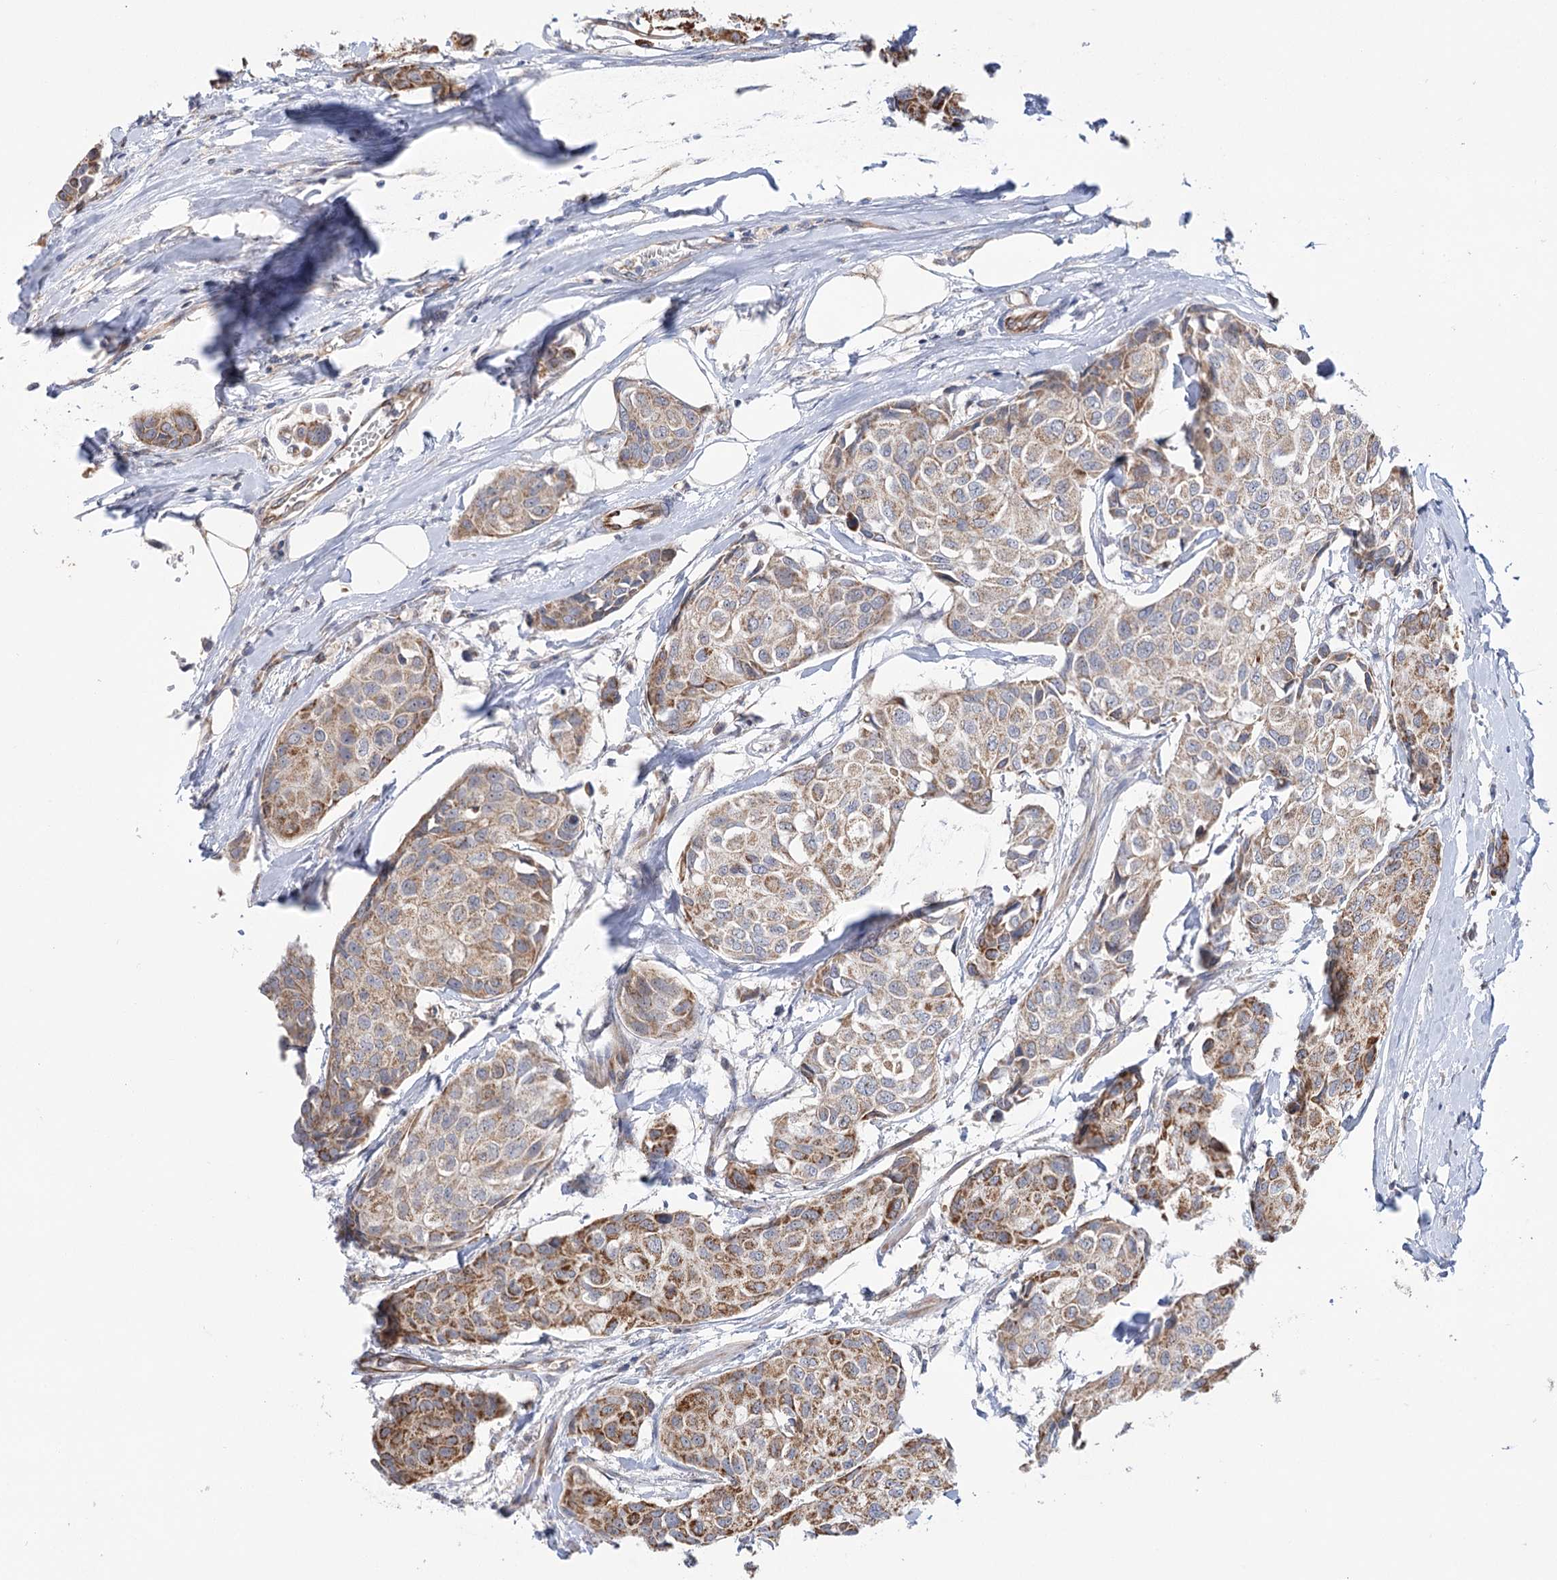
{"staining": {"intensity": "moderate", "quantity": ">75%", "location": "cytoplasmic/membranous"}, "tissue": "breast cancer", "cell_type": "Tumor cells", "image_type": "cancer", "snomed": [{"axis": "morphology", "description": "Duct carcinoma"}, {"axis": "topography", "description": "Breast"}], "caption": "Brown immunohistochemical staining in breast infiltrating ductal carcinoma displays moderate cytoplasmic/membranous expression in about >75% of tumor cells.", "gene": "ECHDC3", "patient": {"sex": "female", "age": 80}}